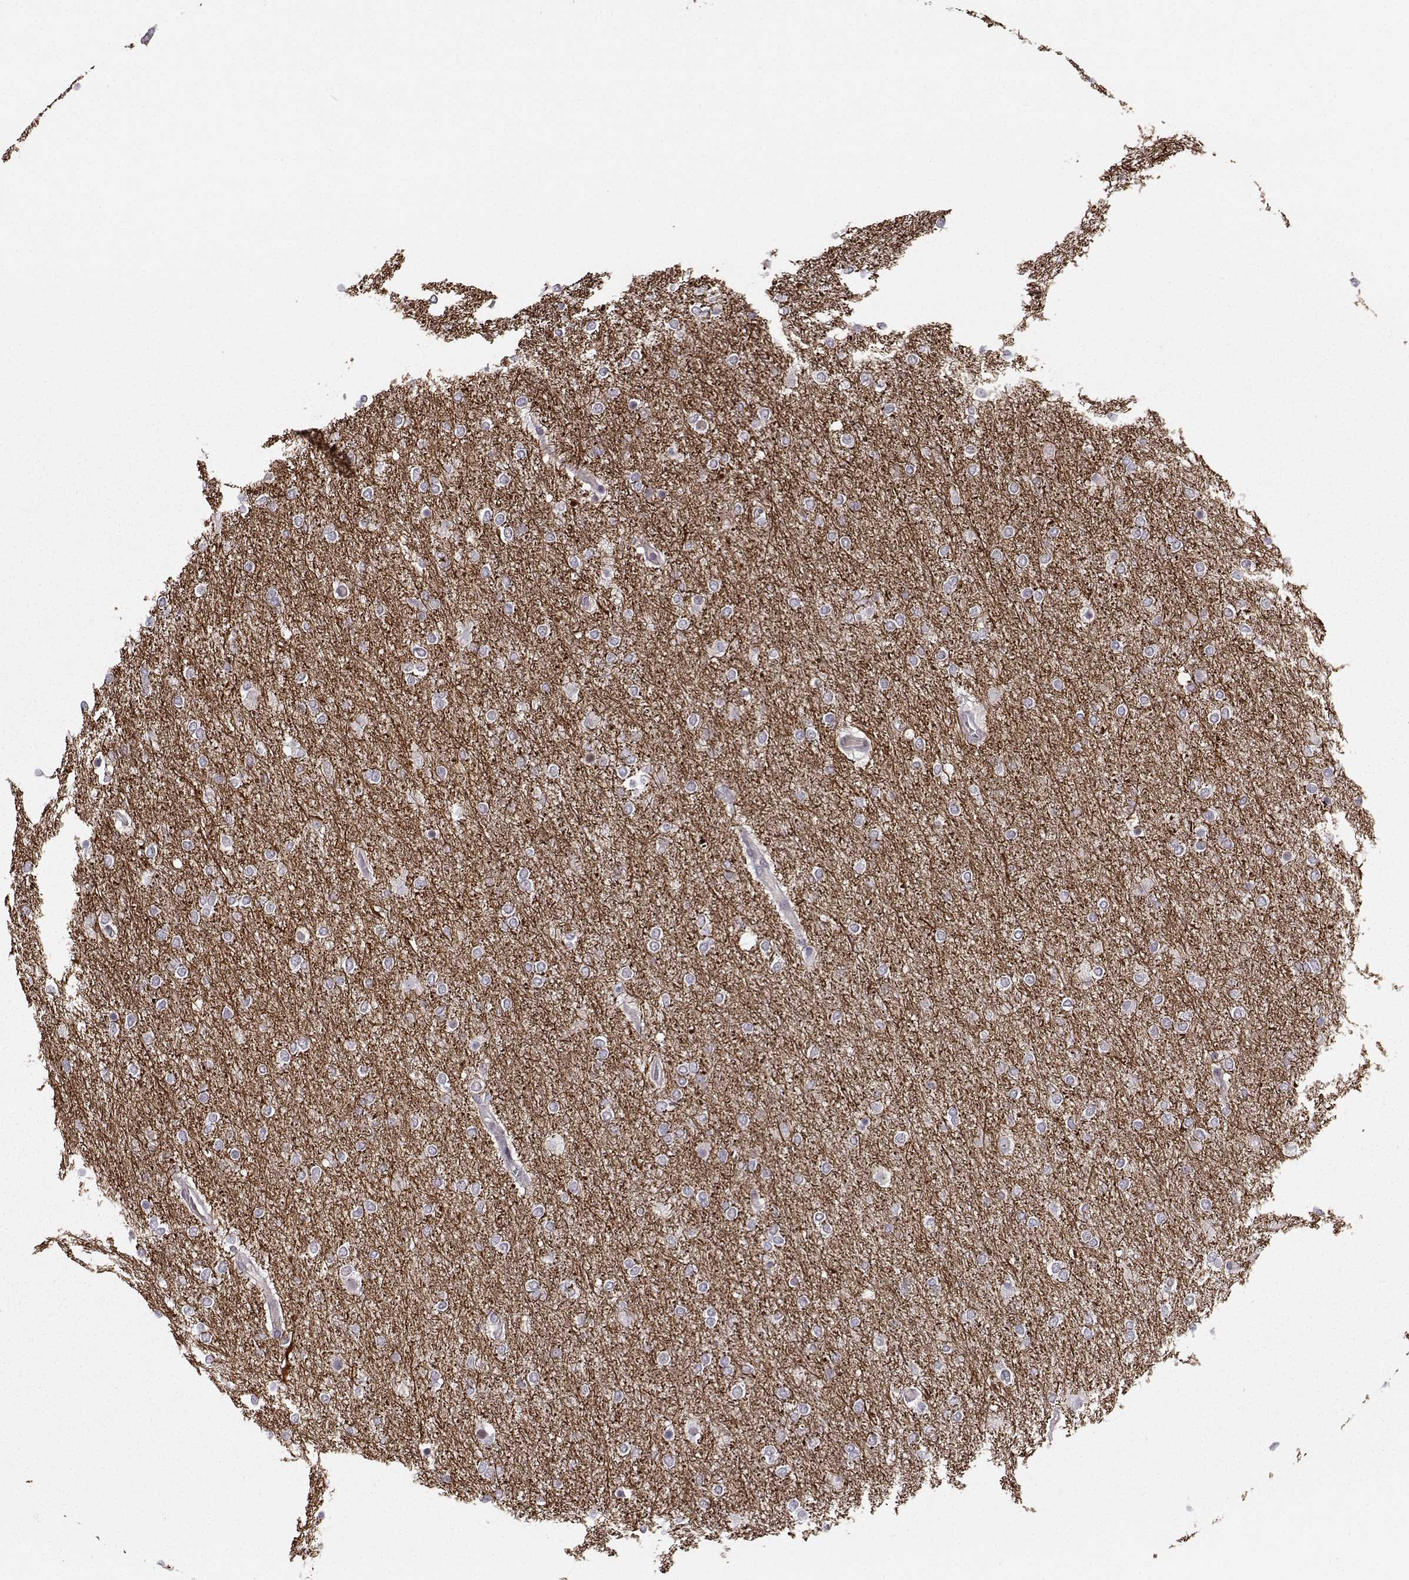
{"staining": {"intensity": "negative", "quantity": "none", "location": "none"}, "tissue": "glioma", "cell_type": "Tumor cells", "image_type": "cancer", "snomed": [{"axis": "morphology", "description": "Glioma, malignant, High grade"}, {"axis": "topography", "description": "Brain"}], "caption": "Immunohistochemistry photomicrograph of neoplastic tissue: human malignant glioma (high-grade) stained with DAB (3,3'-diaminobenzidine) exhibits no significant protein expression in tumor cells.", "gene": "PKP2", "patient": {"sex": "female", "age": 61}}